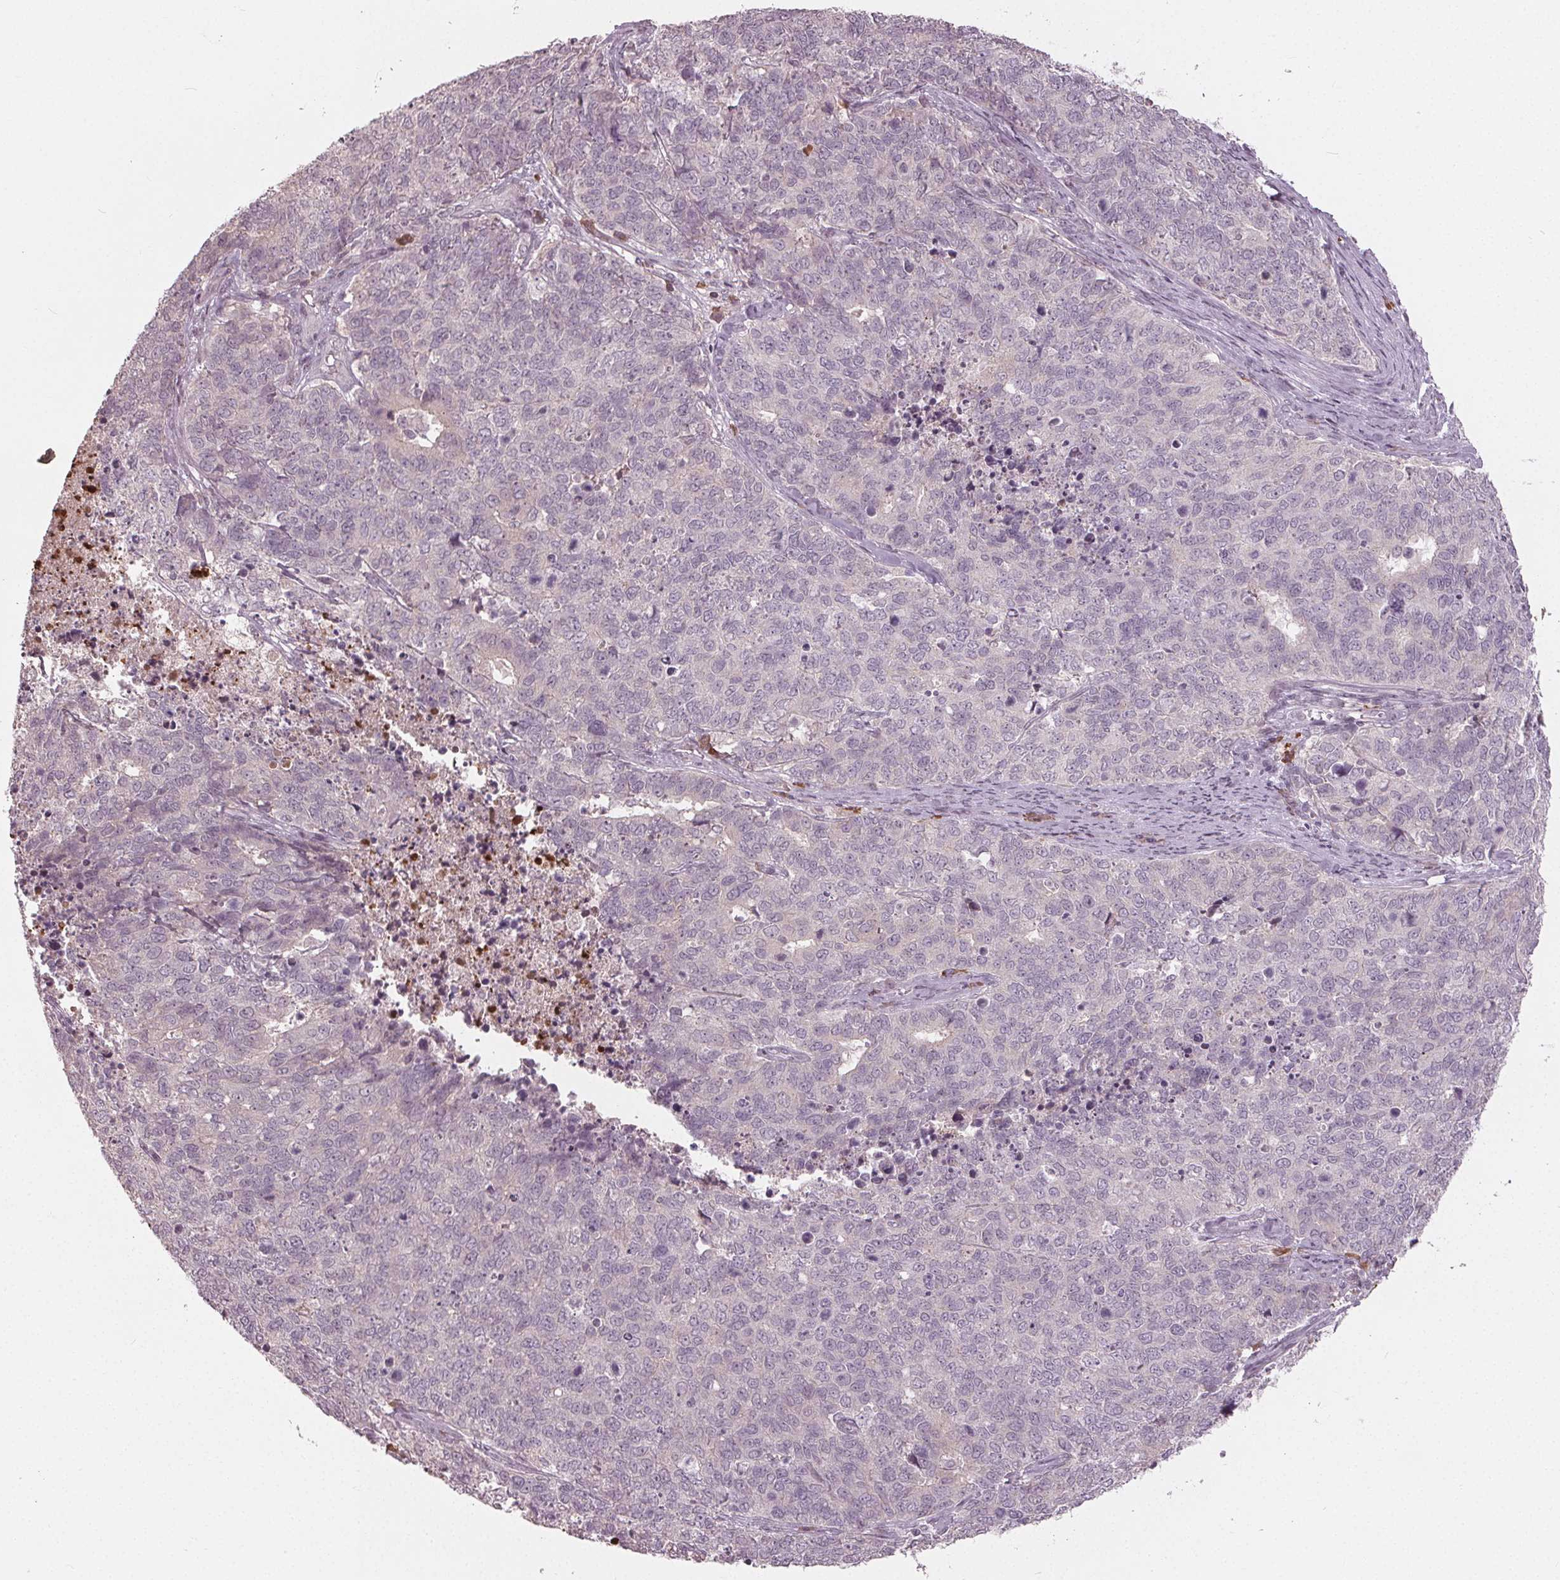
{"staining": {"intensity": "negative", "quantity": "none", "location": "none"}, "tissue": "cervical cancer", "cell_type": "Tumor cells", "image_type": "cancer", "snomed": [{"axis": "morphology", "description": "Adenocarcinoma, NOS"}, {"axis": "topography", "description": "Cervix"}], "caption": "There is no significant positivity in tumor cells of cervical adenocarcinoma. (DAB IHC with hematoxylin counter stain).", "gene": "CXCL16", "patient": {"sex": "female", "age": 63}}